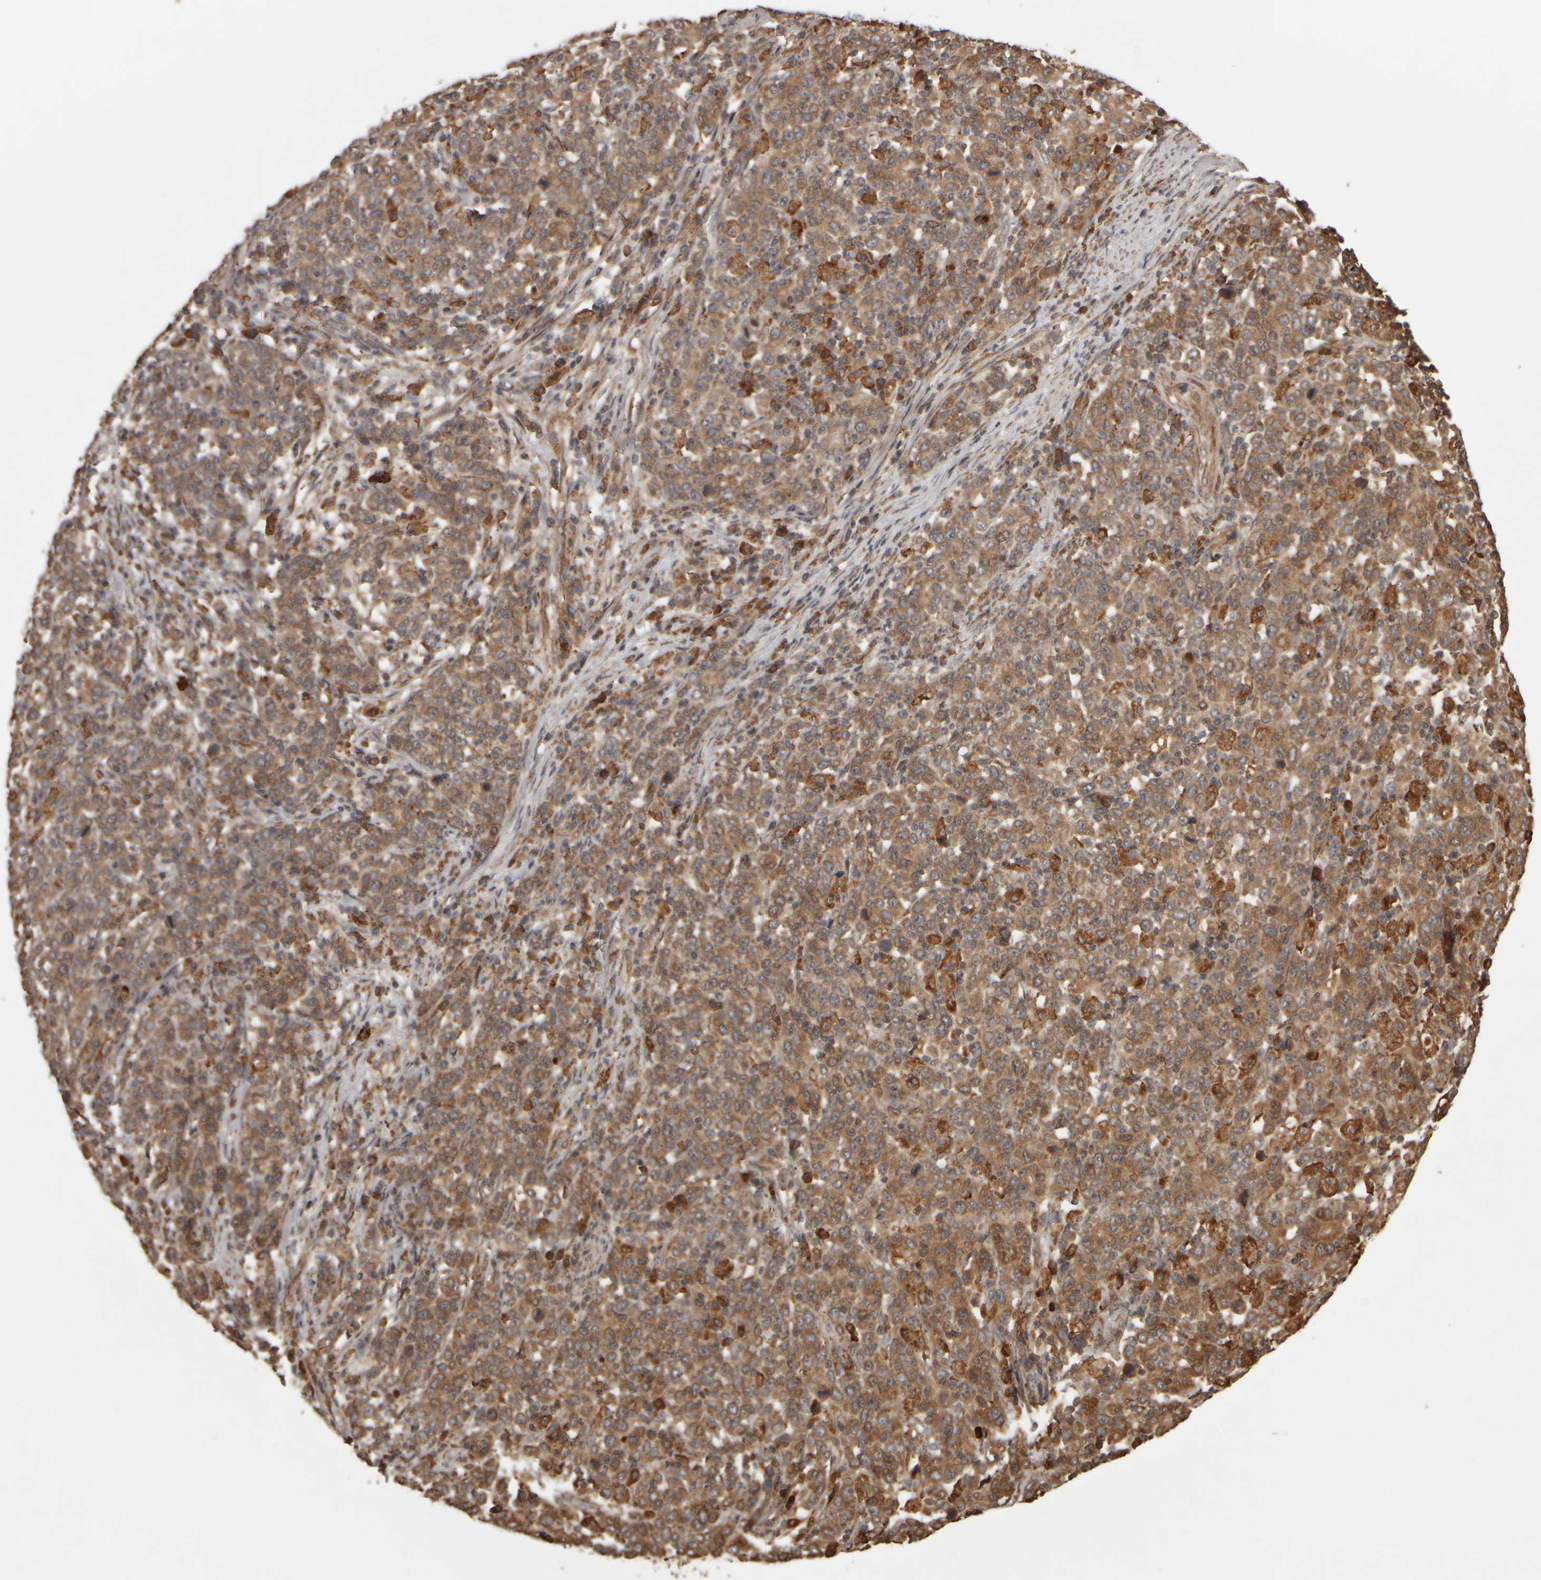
{"staining": {"intensity": "moderate", "quantity": ">75%", "location": "cytoplasmic/membranous"}, "tissue": "stomach cancer", "cell_type": "Tumor cells", "image_type": "cancer", "snomed": [{"axis": "morphology", "description": "Adenocarcinoma, NOS"}, {"axis": "topography", "description": "Stomach, upper"}], "caption": "High-magnification brightfield microscopy of adenocarcinoma (stomach) stained with DAB (3,3'-diaminobenzidine) (brown) and counterstained with hematoxylin (blue). tumor cells exhibit moderate cytoplasmic/membranous expression is seen in about>75% of cells. (DAB (3,3'-diaminobenzidine) = brown stain, brightfield microscopy at high magnification).", "gene": "AGBL3", "patient": {"sex": "male", "age": 69}}